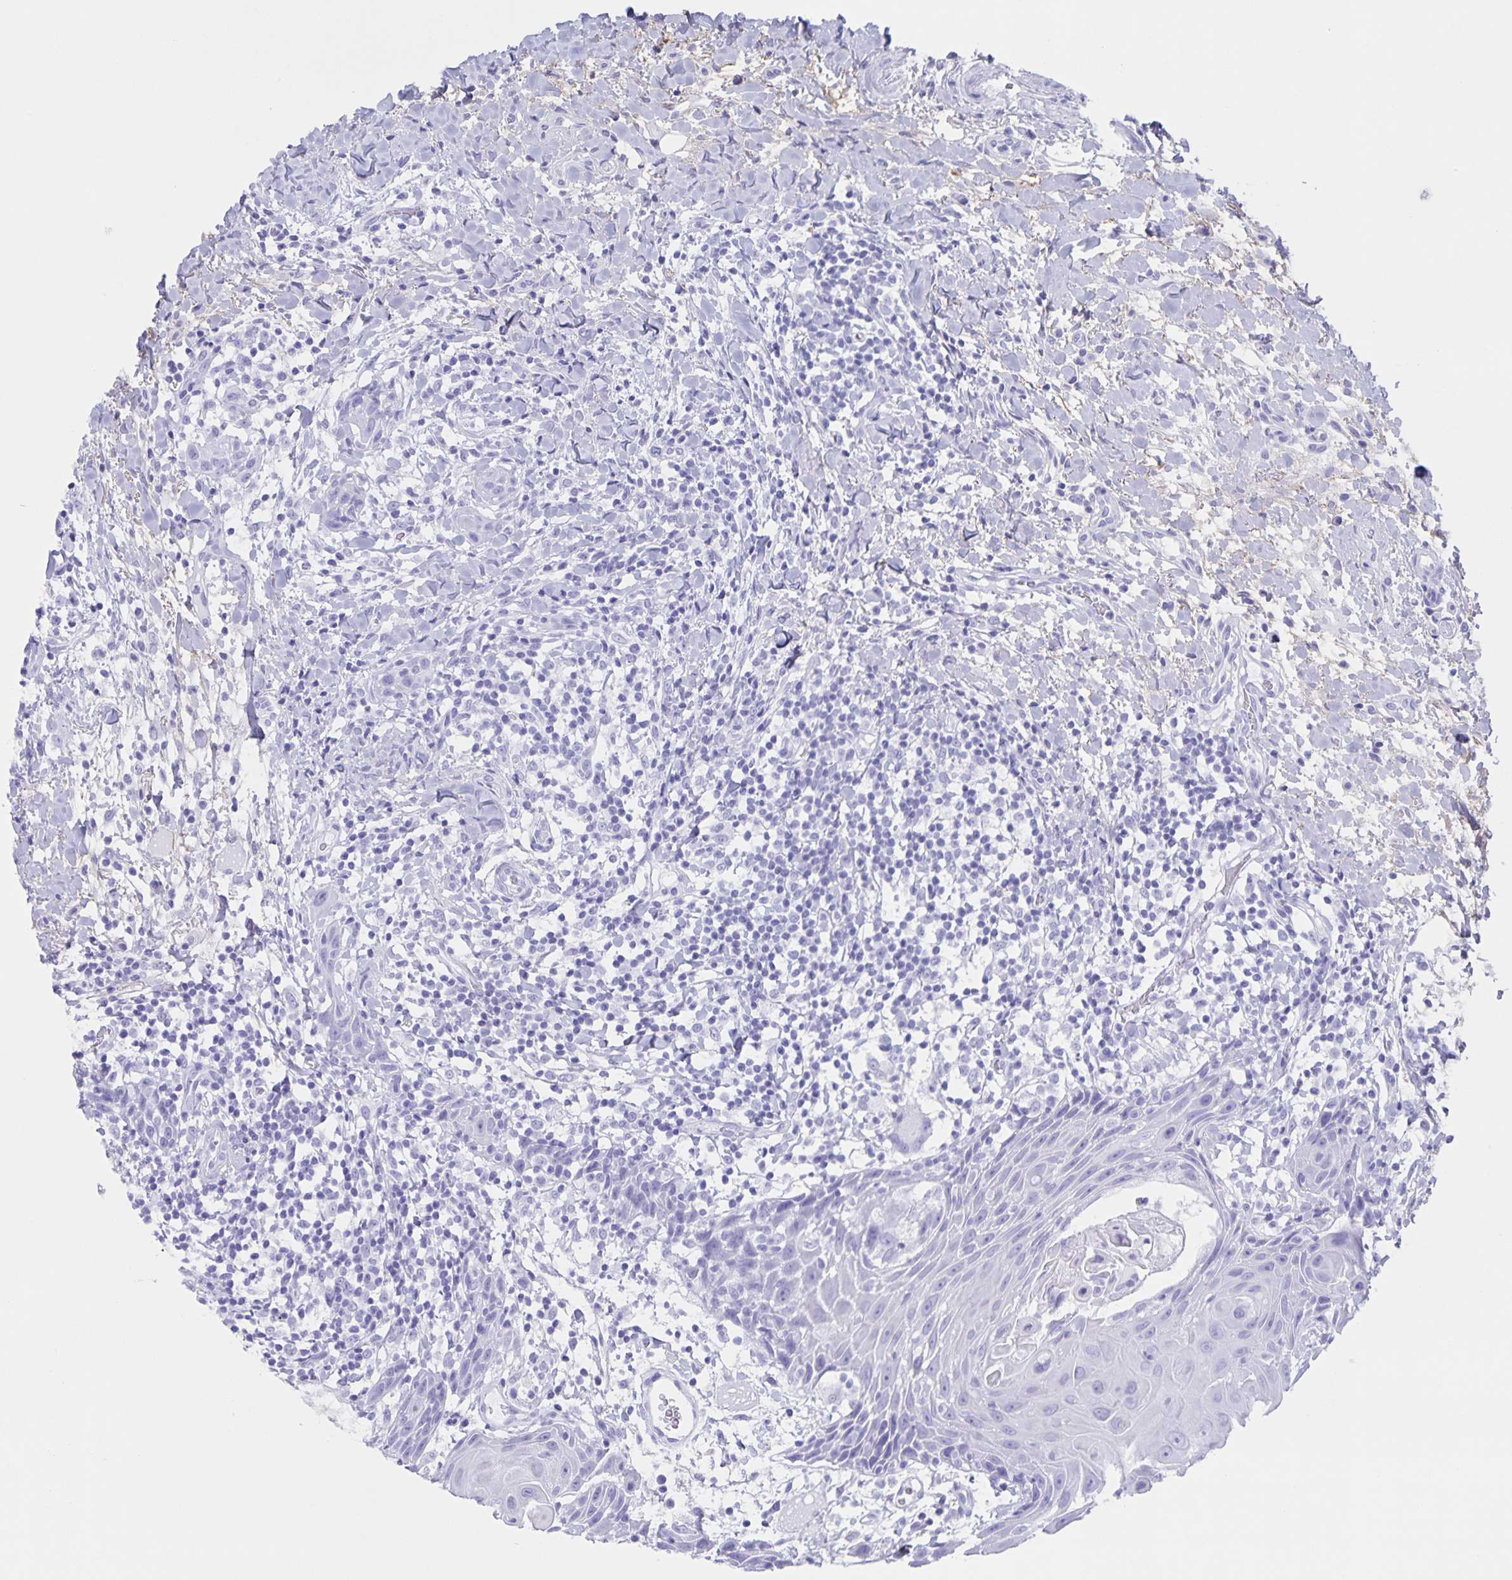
{"staining": {"intensity": "negative", "quantity": "none", "location": "none"}, "tissue": "head and neck cancer", "cell_type": "Tumor cells", "image_type": "cancer", "snomed": [{"axis": "morphology", "description": "Squamous cell carcinoma, NOS"}, {"axis": "topography", "description": "Oral tissue"}, {"axis": "topography", "description": "Head-Neck"}], "caption": "This micrograph is of head and neck cancer stained with IHC to label a protein in brown with the nuclei are counter-stained blue. There is no expression in tumor cells. (DAB immunohistochemistry with hematoxylin counter stain).", "gene": "AQP4", "patient": {"sex": "male", "age": 49}}